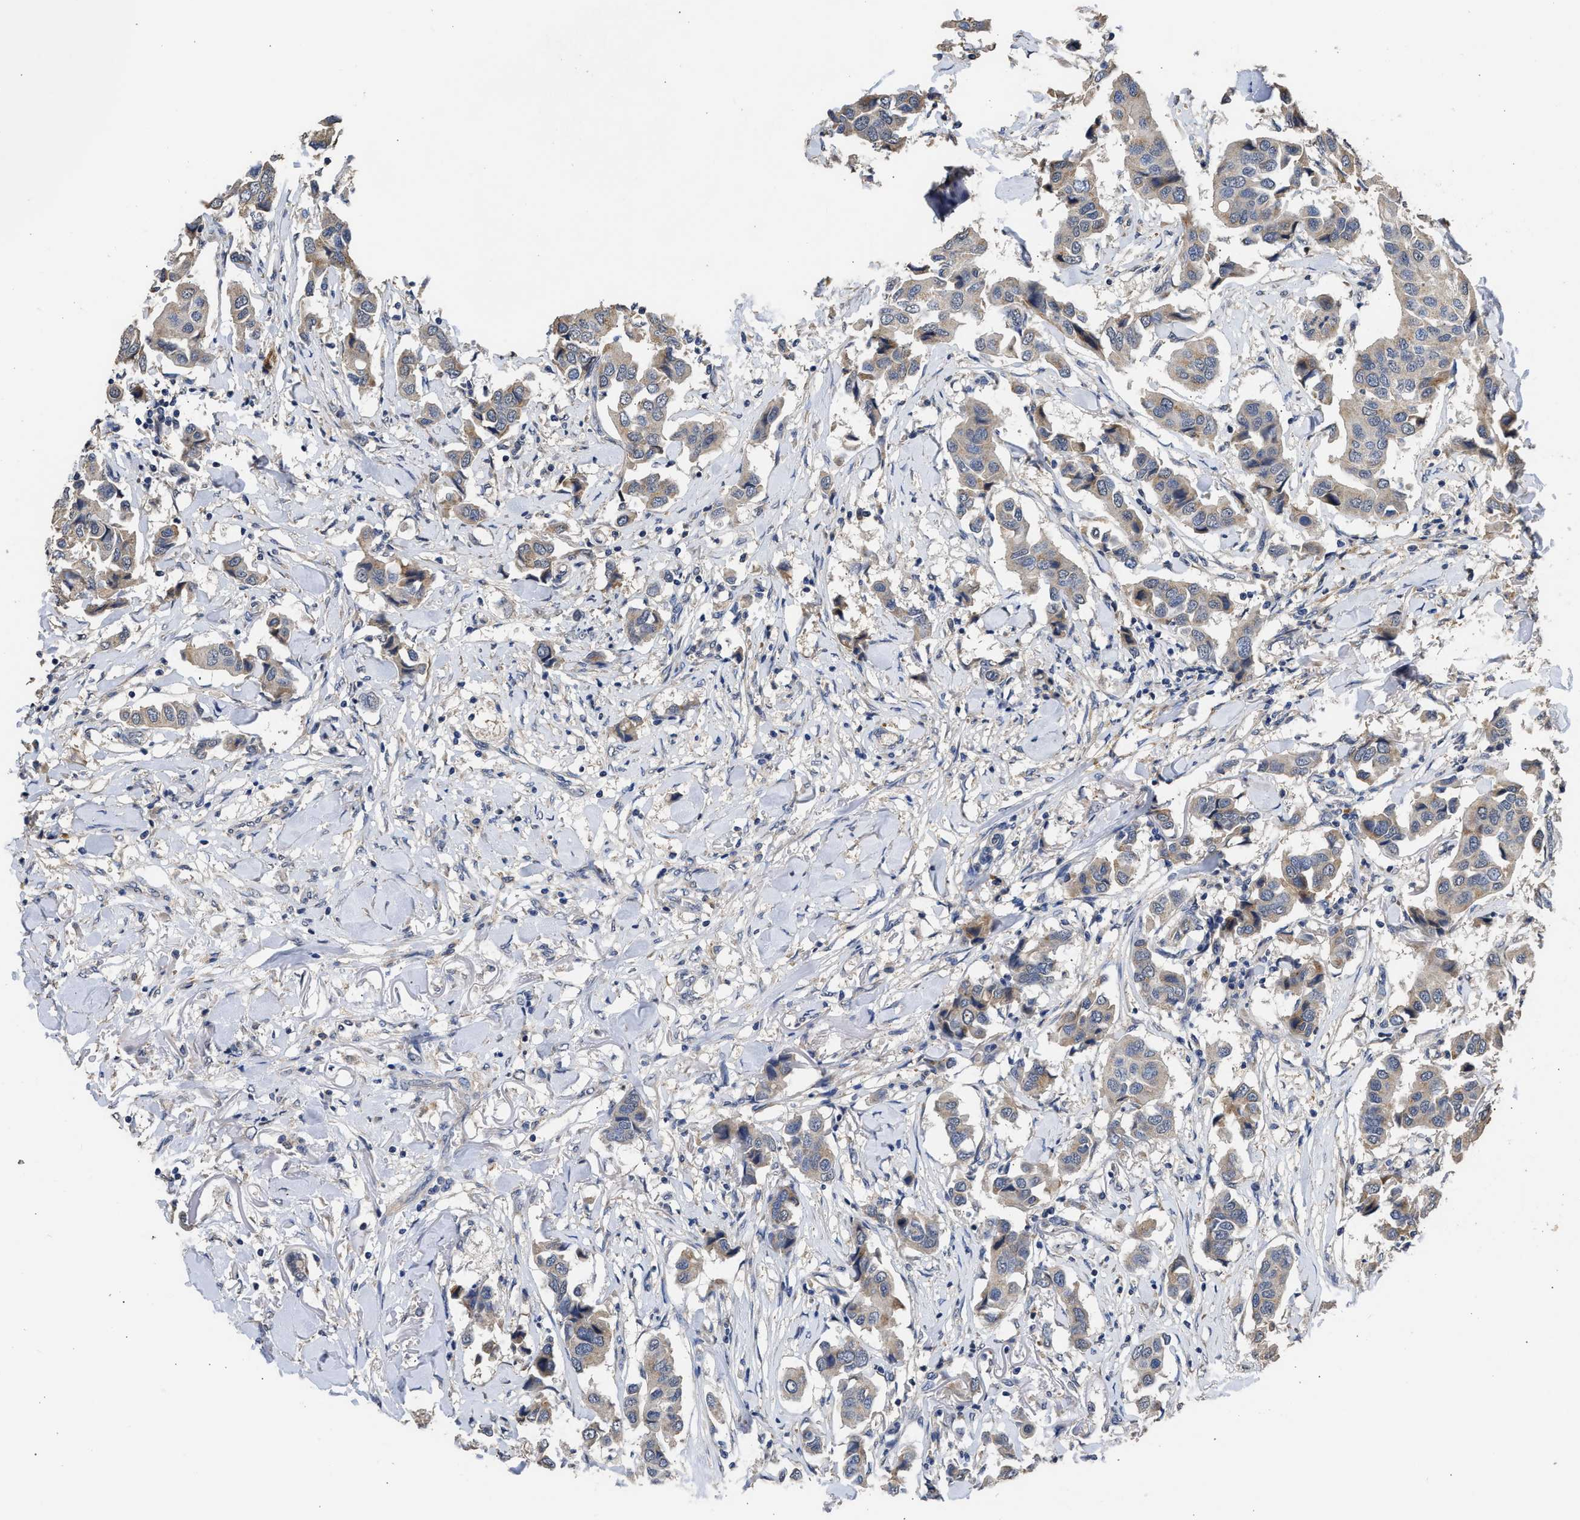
{"staining": {"intensity": "moderate", "quantity": "<25%", "location": "cytoplasmic/membranous"}, "tissue": "breast cancer", "cell_type": "Tumor cells", "image_type": "cancer", "snomed": [{"axis": "morphology", "description": "Duct carcinoma"}, {"axis": "topography", "description": "Breast"}], "caption": "Immunohistochemistry (IHC) staining of breast cancer (infiltrating ductal carcinoma), which displays low levels of moderate cytoplasmic/membranous positivity in about <25% of tumor cells indicating moderate cytoplasmic/membranous protein expression. The staining was performed using DAB (3,3'-diaminobenzidine) (brown) for protein detection and nuclei were counterstained in hematoxylin (blue).", "gene": "SPINT2", "patient": {"sex": "female", "age": 80}}